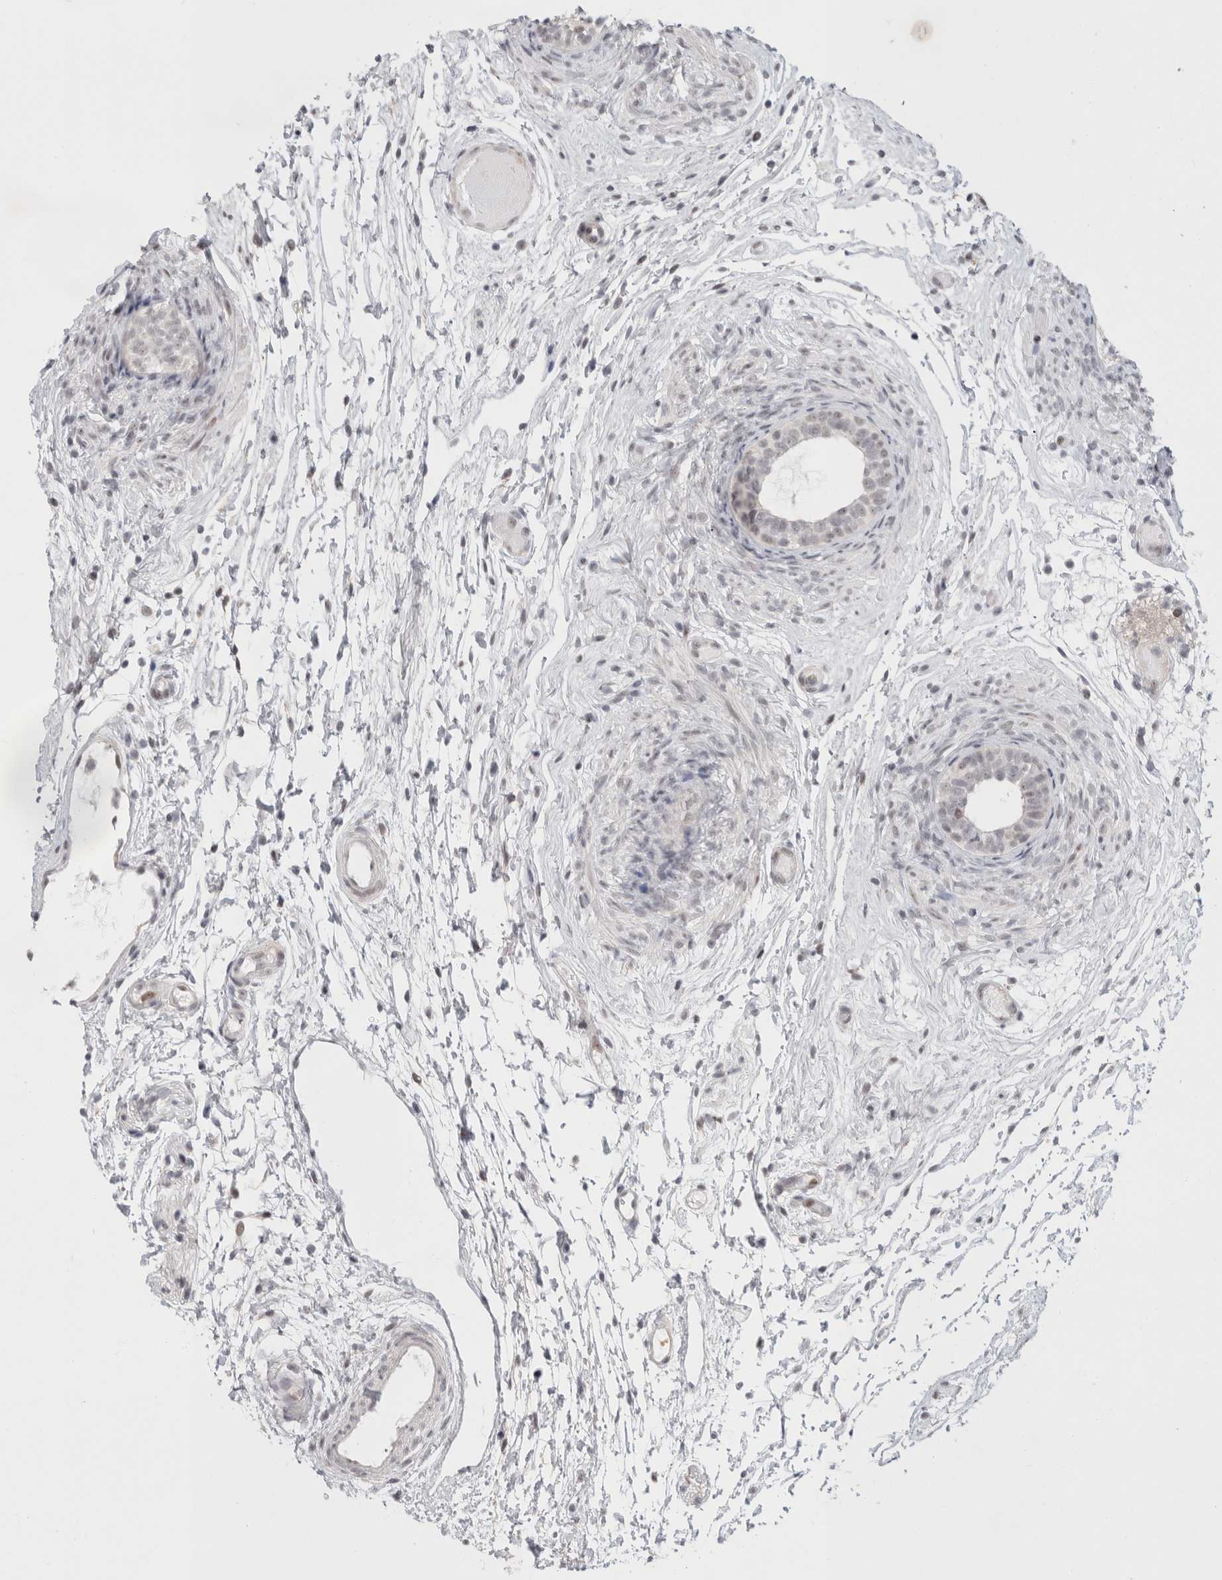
{"staining": {"intensity": "strong", "quantity": "25%-75%", "location": "cytoplasmic/membranous,nuclear"}, "tissue": "epididymis", "cell_type": "Glandular cells", "image_type": "normal", "snomed": [{"axis": "morphology", "description": "Normal tissue, NOS"}, {"axis": "topography", "description": "Epididymis"}], "caption": "A high amount of strong cytoplasmic/membranous,nuclear staining is identified in about 25%-75% of glandular cells in benign epididymis.", "gene": "SENP6", "patient": {"sex": "male", "age": 5}}